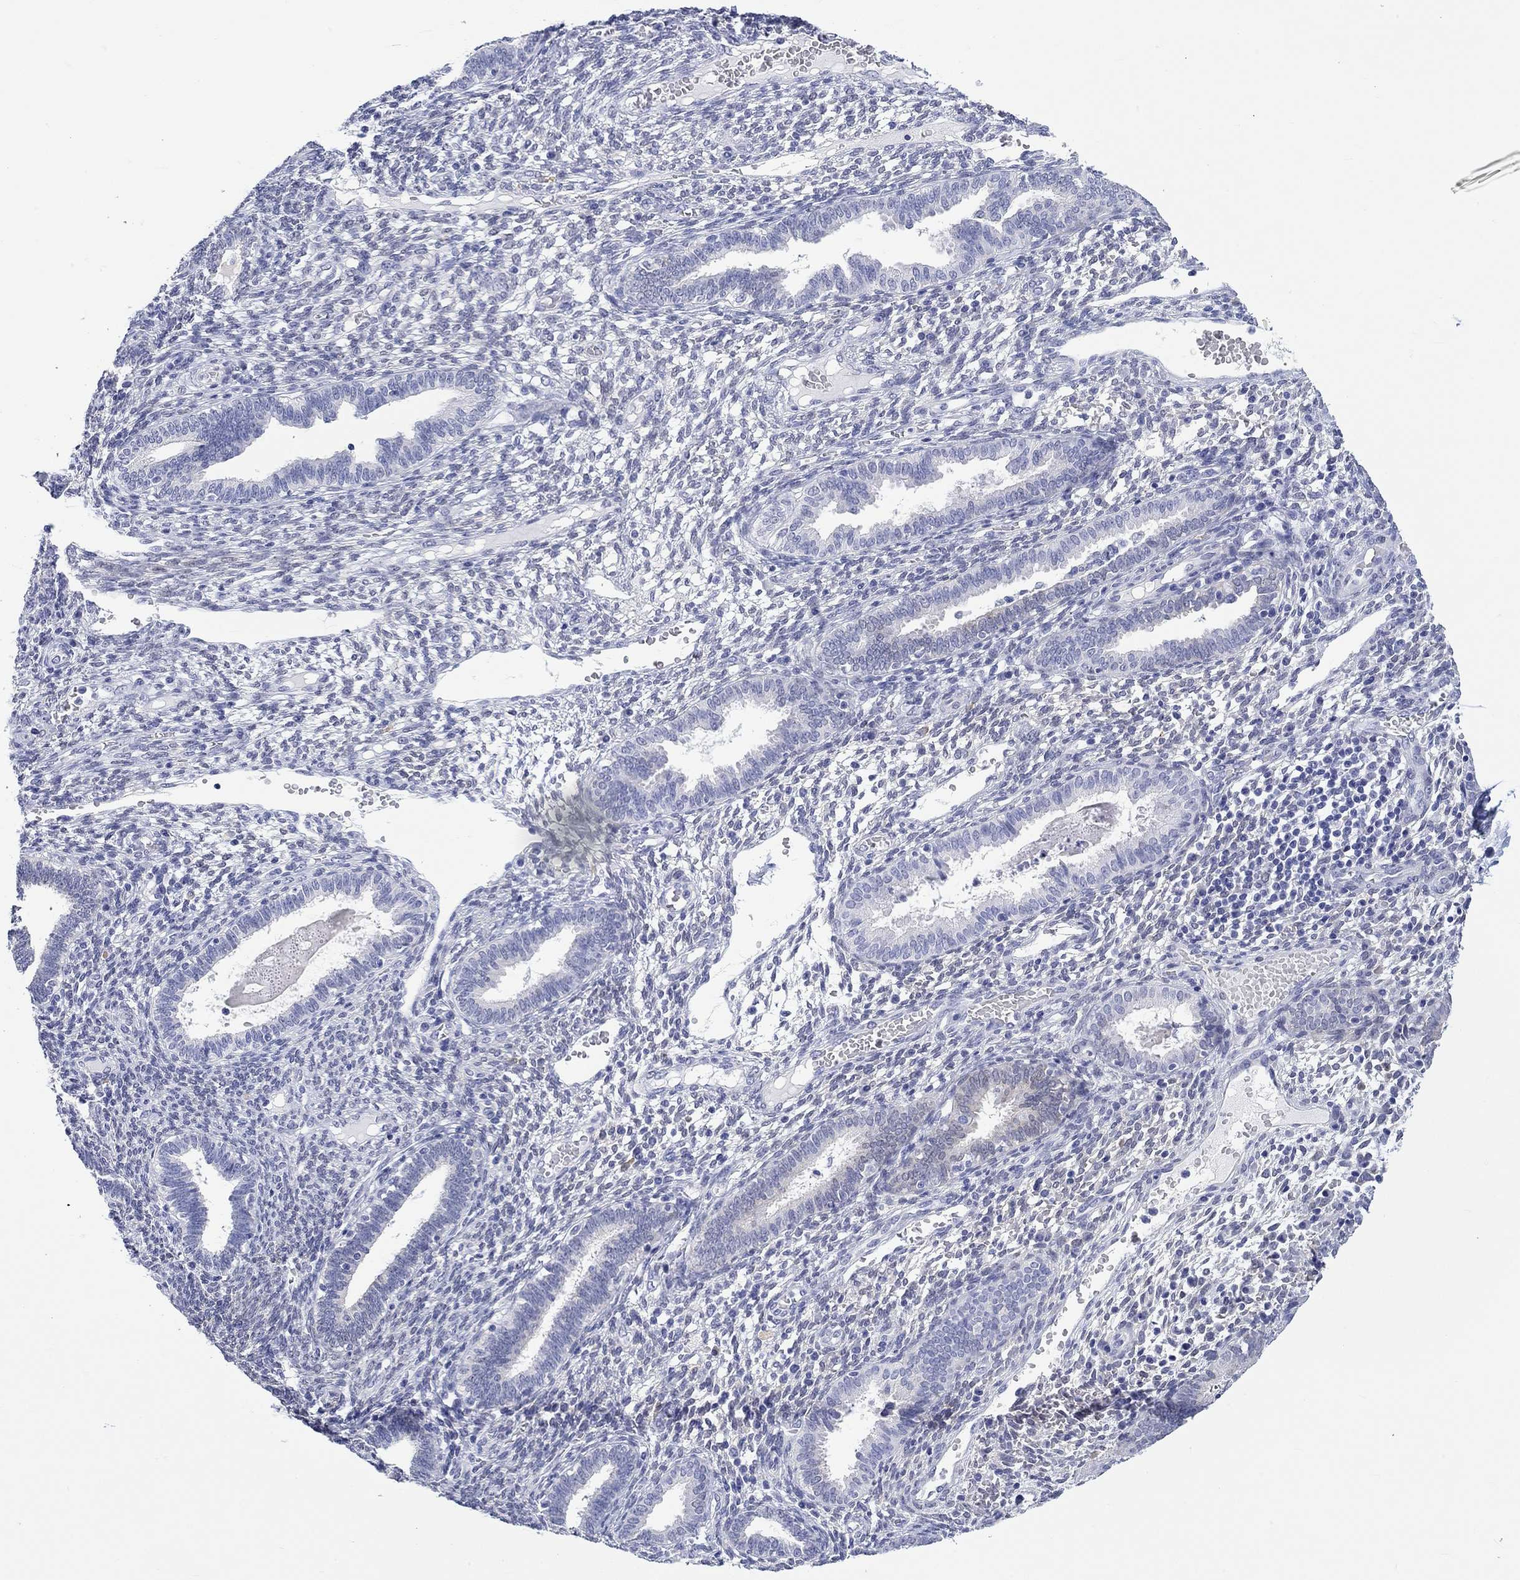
{"staining": {"intensity": "negative", "quantity": "none", "location": "none"}, "tissue": "endometrium", "cell_type": "Cells in endometrial stroma", "image_type": "normal", "snomed": [{"axis": "morphology", "description": "Normal tissue, NOS"}, {"axis": "topography", "description": "Endometrium"}], "caption": "A micrograph of human endometrium is negative for staining in cells in endometrial stroma. (Brightfield microscopy of DAB (3,3'-diaminobenzidine) immunohistochemistry at high magnification).", "gene": "MSI1", "patient": {"sex": "female", "age": 42}}